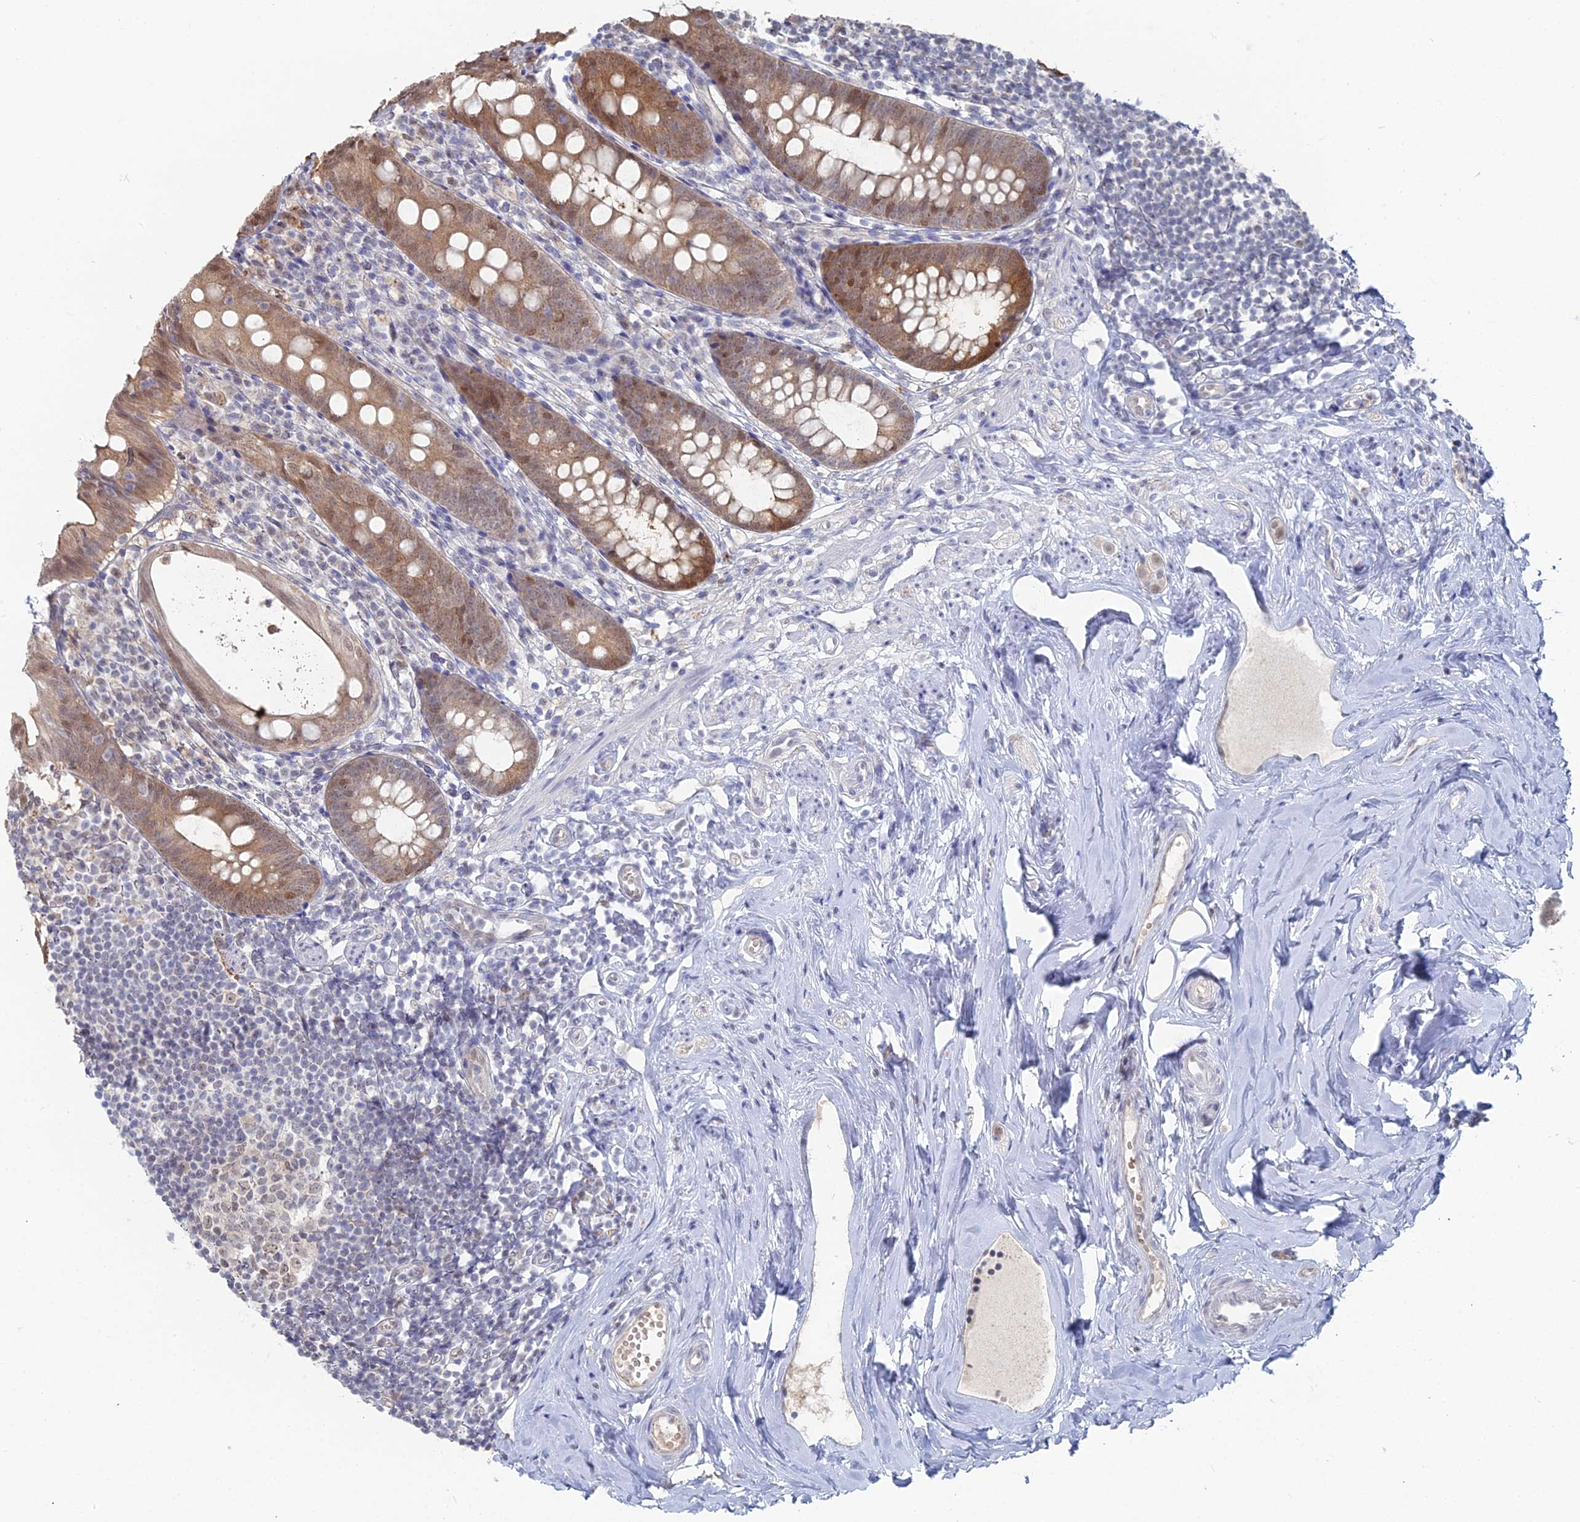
{"staining": {"intensity": "moderate", "quantity": ">75%", "location": "cytoplasmic/membranous,nuclear"}, "tissue": "appendix", "cell_type": "Glandular cells", "image_type": "normal", "snomed": [{"axis": "morphology", "description": "Normal tissue, NOS"}, {"axis": "topography", "description": "Appendix"}], "caption": "An image showing moderate cytoplasmic/membranous,nuclear positivity in approximately >75% of glandular cells in unremarkable appendix, as visualized by brown immunohistochemical staining.", "gene": "THAP4", "patient": {"sex": "female", "age": 51}}